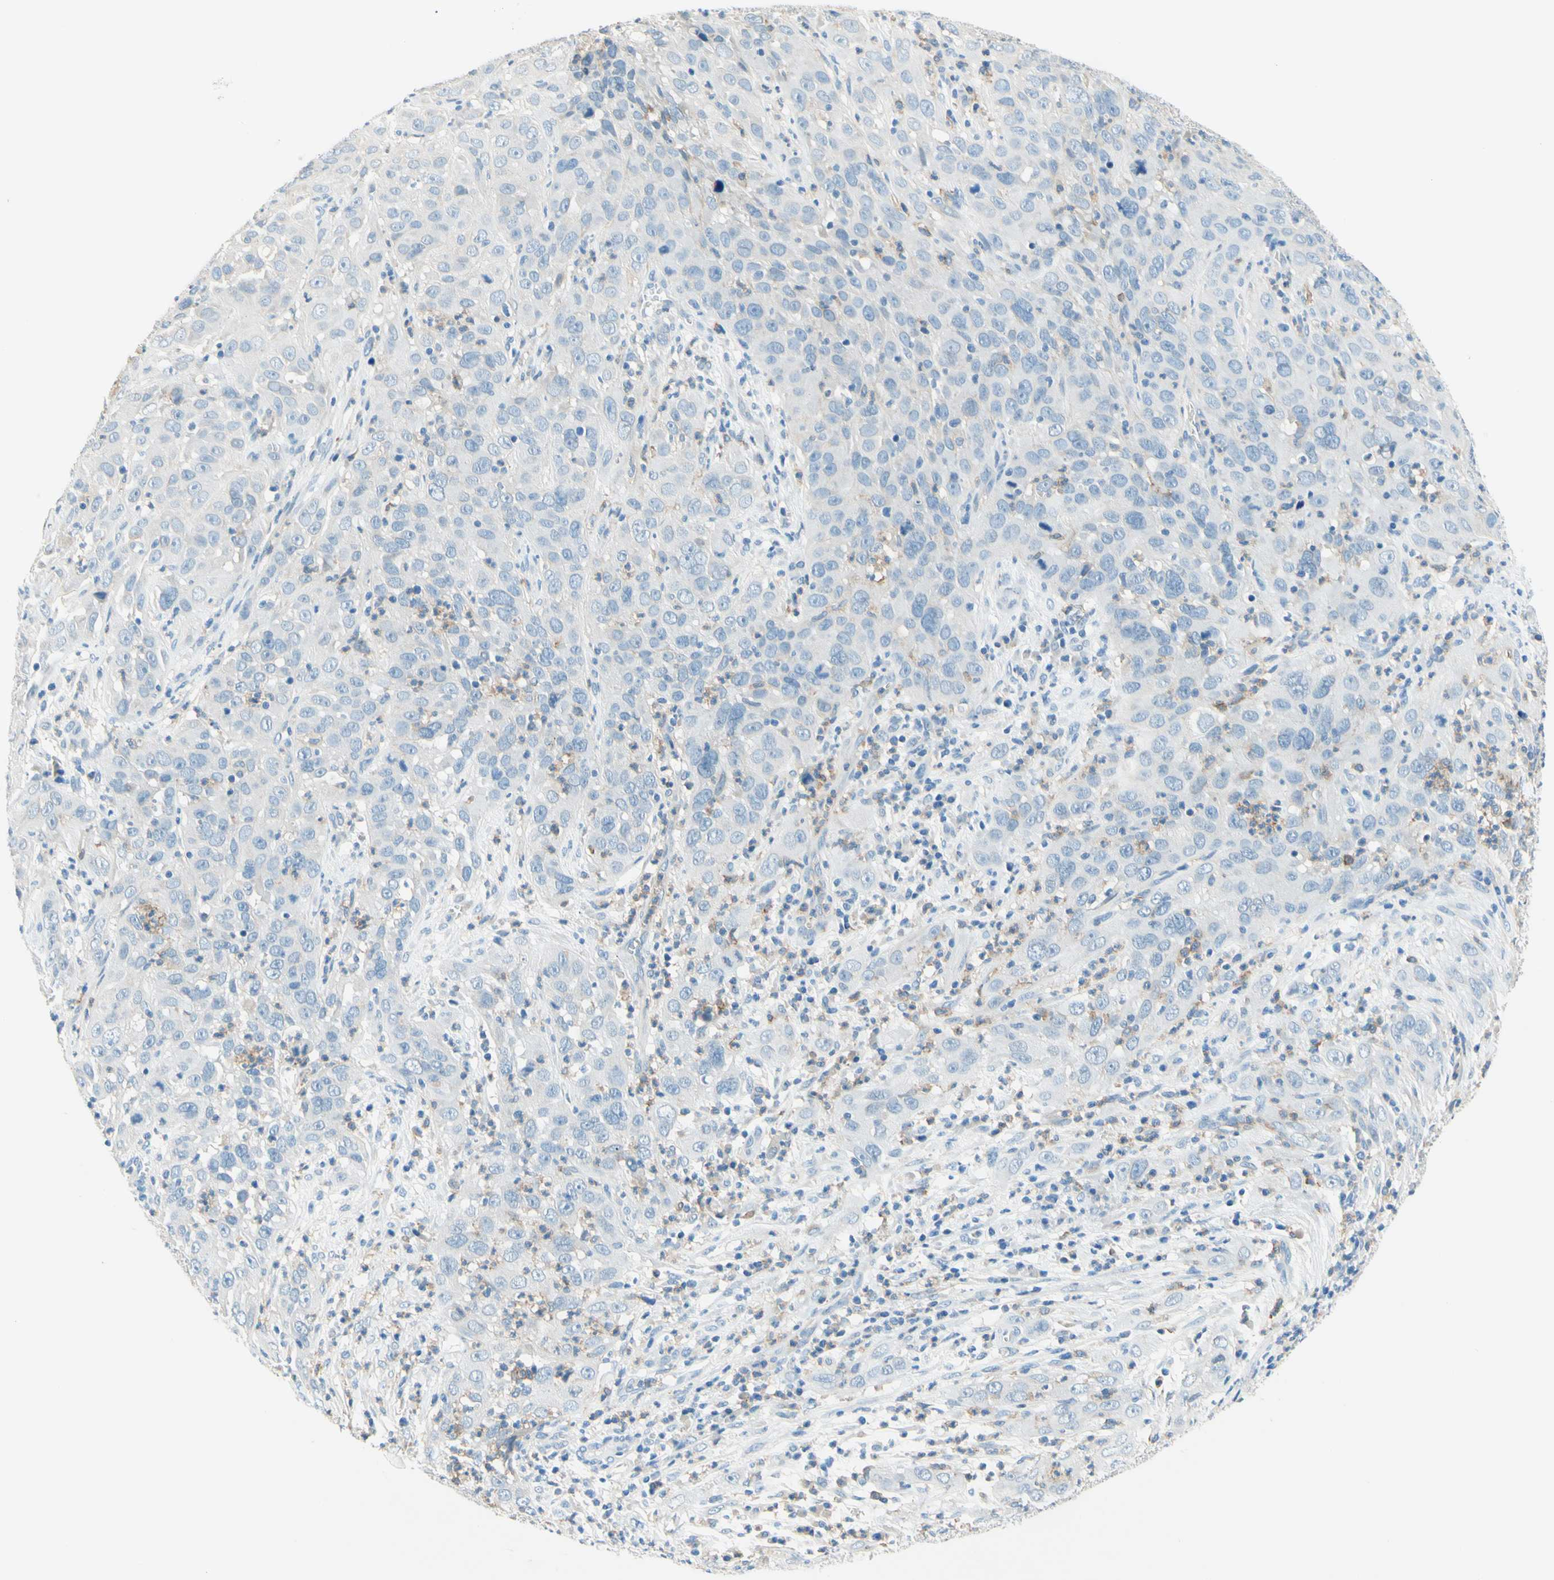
{"staining": {"intensity": "negative", "quantity": "none", "location": "none"}, "tissue": "cervical cancer", "cell_type": "Tumor cells", "image_type": "cancer", "snomed": [{"axis": "morphology", "description": "Squamous cell carcinoma, NOS"}, {"axis": "topography", "description": "Cervix"}], "caption": "There is no significant staining in tumor cells of cervical cancer.", "gene": "SIGLEC9", "patient": {"sex": "female", "age": 32}}